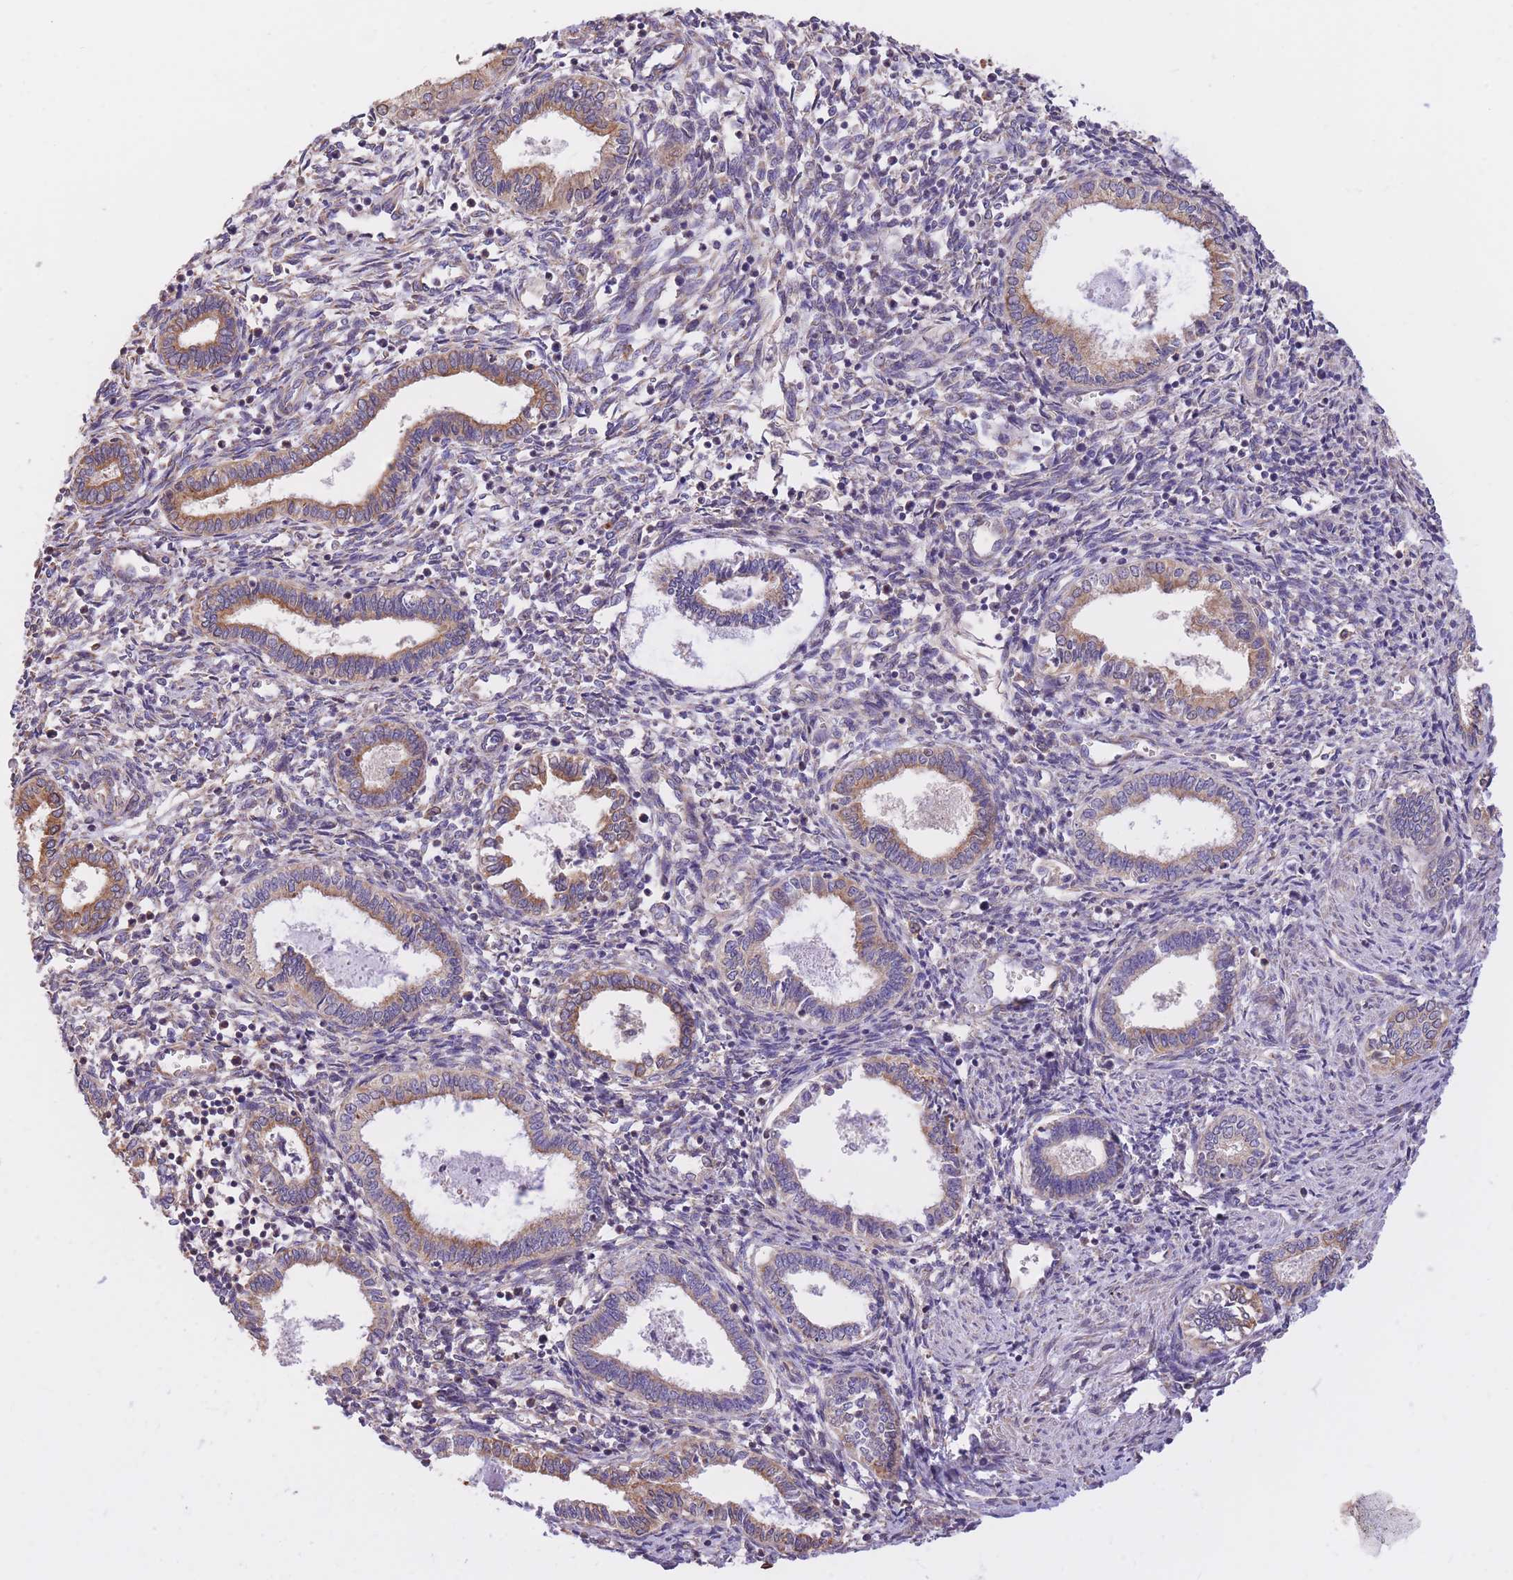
{"staining": {"intensity": "negative", "quantity": "none", "location": "none"}, "tissue": "endometrium", "cell_type": "Cells in endometrial stroma", "image_type": "normal", "snomed": [{"axis": "morphology", "description": "Normal tissue, NOS"}, {"axis": "topography", "description": "Endometrium"}], "caption": "DAB immunohistochemical staining of unremarkable endometrium exhibits no significant expression in cells in endometrial stroma. Brightfield microscopy of IHC stained with DAB (brown) and hematoxylin (blue), captured at high magnification.", "gene": "GBP7", "patient": {"sex": "female", "age": 37}}